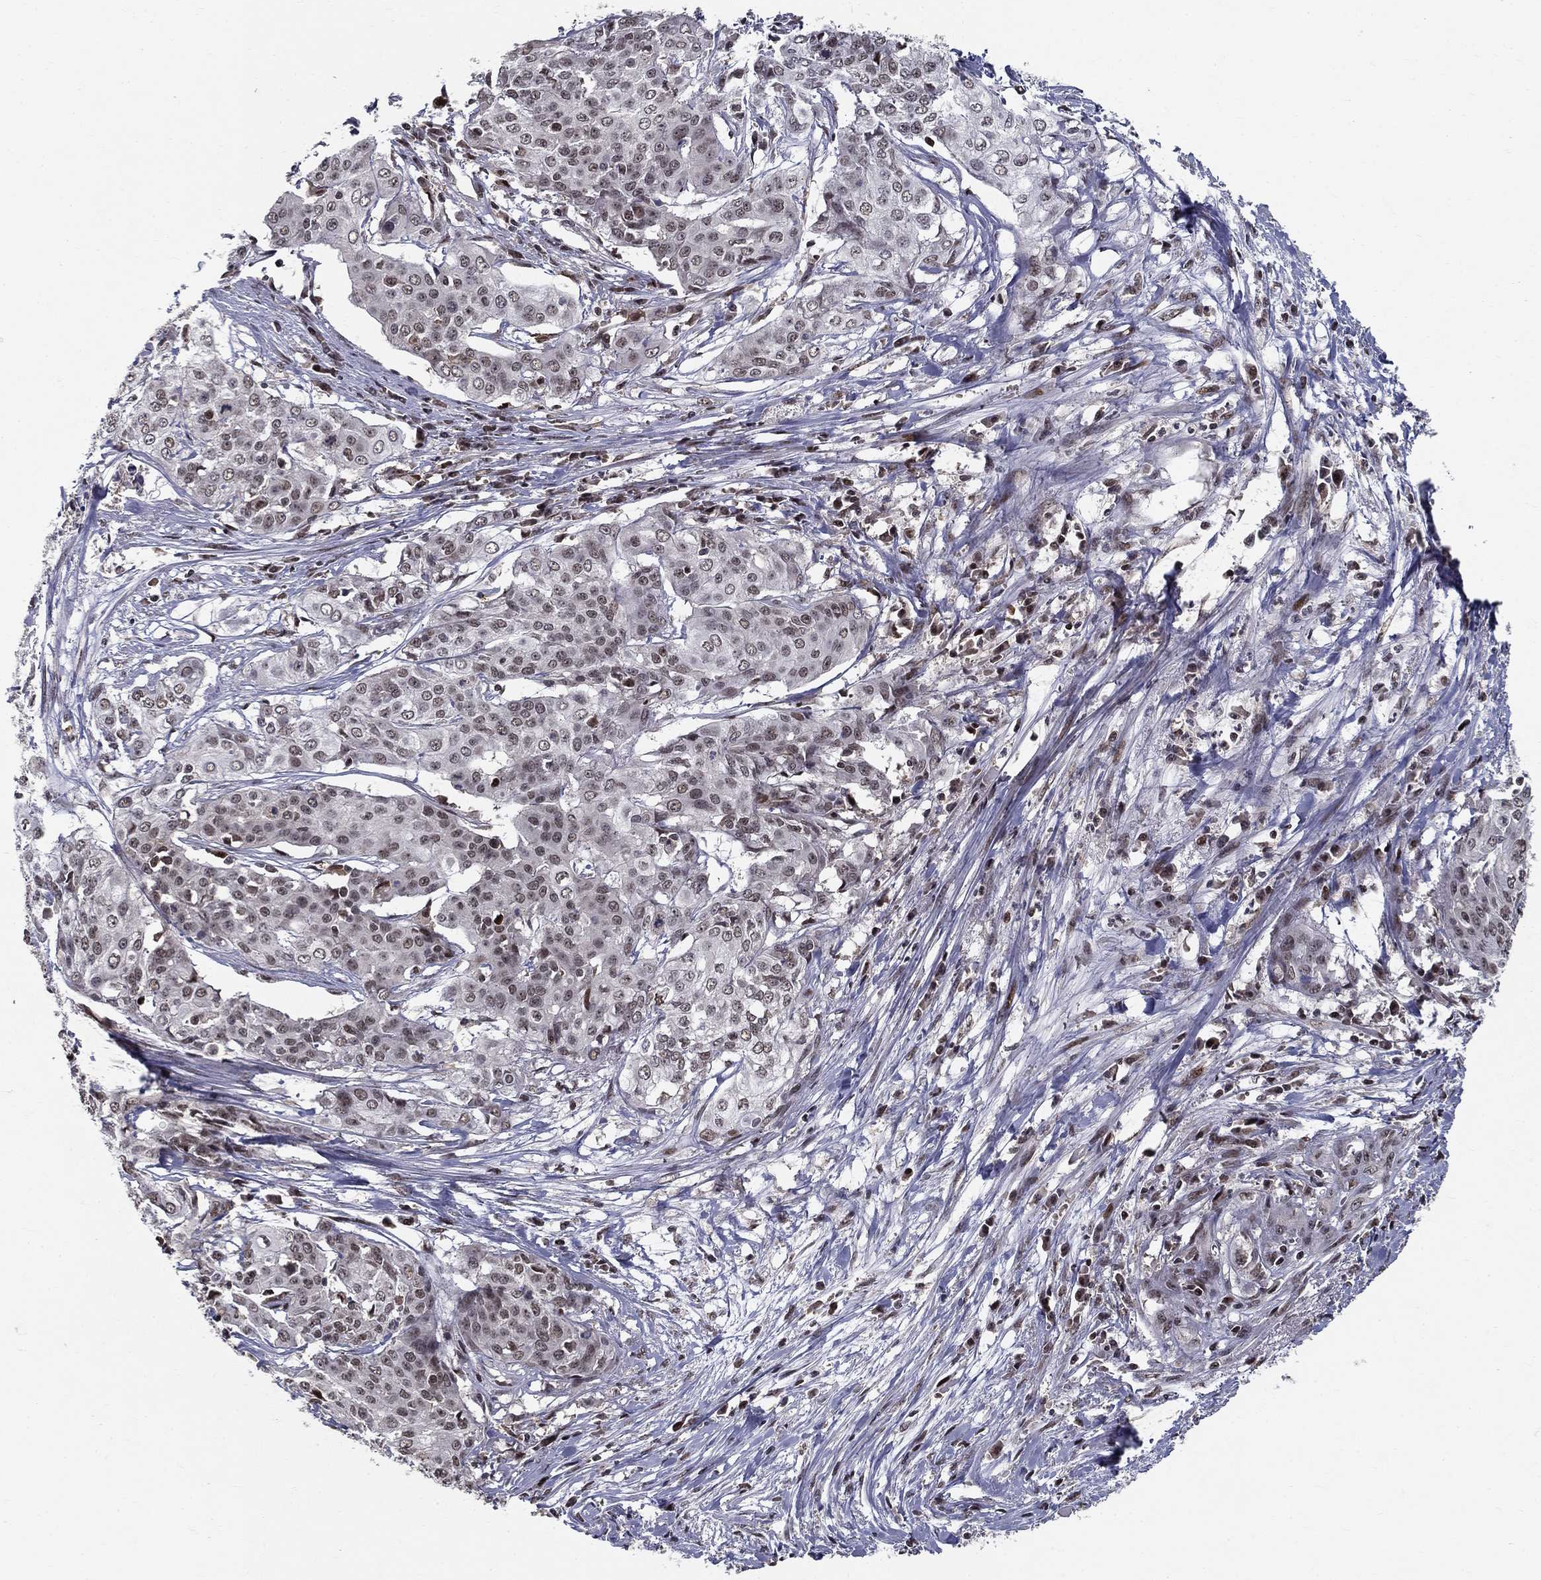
{"staining": {"intensity": "negative", "quantity": "none", "location": "none"}, "tissue": "cervical cancer", "cell_type": "Tumor cells", "image_type": "cancer", "snomed": [{"axis": "morphology", "description": "Squamous cell carcinoma, NOS"}, {"axis": "topography", "description": "Cervix"}], "caption": "Cervical cancer (squamous cell carcinoma) was stained to show a protein in brown. There is no significant staining in tumor cells. The staining is performed using DAB (3,3'-diaminobenzidine) brown chromogen with nuclei counter-stained in using hematoxylin.", "gene": "CDCA7L", "patient": {"sex": "female", "age": 39}}